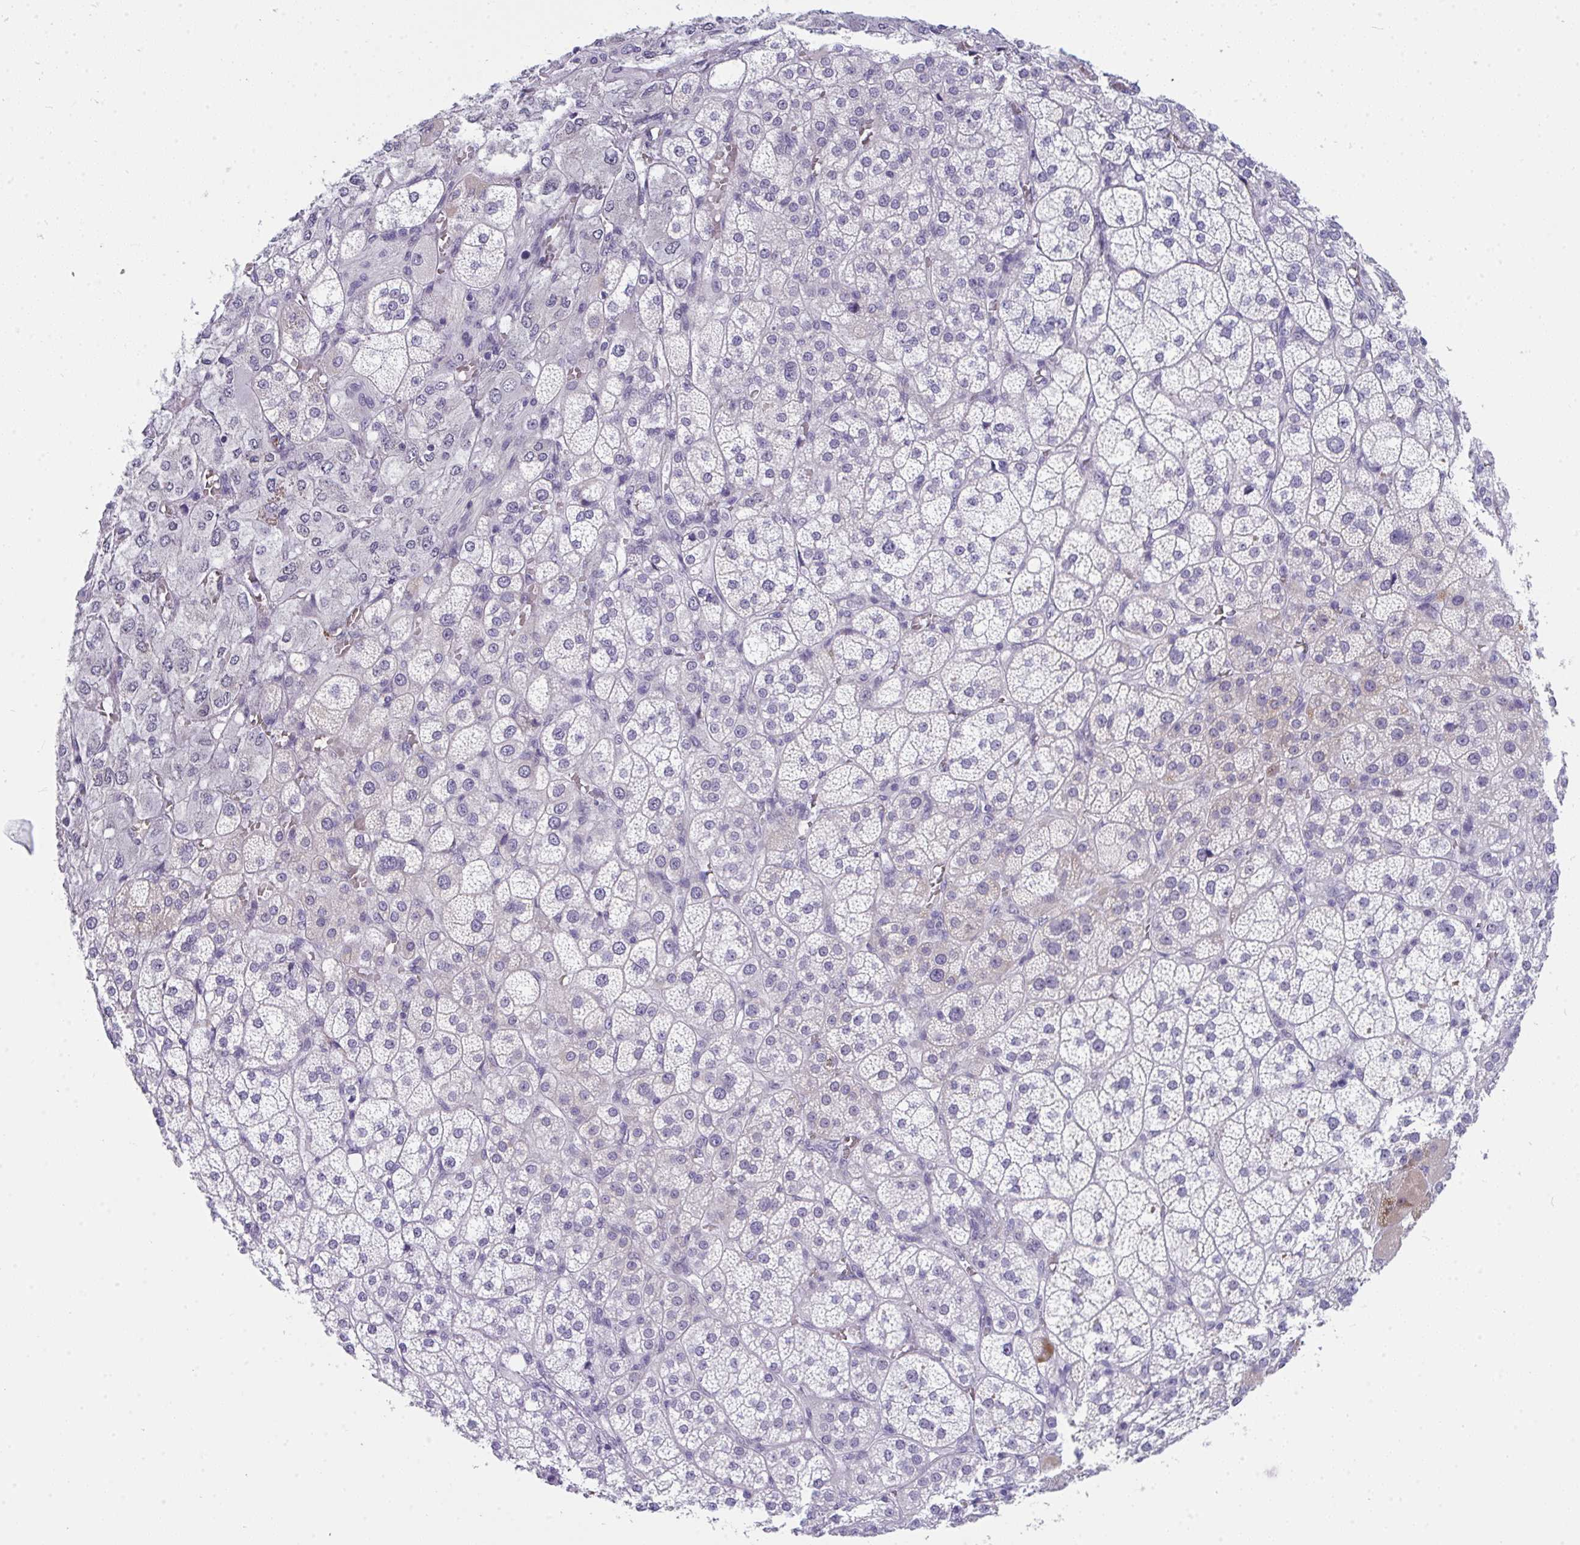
{"staining": {"intensity": "weak", "quantity": "<25%", "location": "cytoplasmic/membranous"}, "tissue": "adrenal gland", "cell_type": "Glandular cells", "image_type": "normal", "snomed": [{"axis": "morphology", "description": "Normal tissue, NOS"}, {"axis": "topography", "description": "Adrenal gland"}], "caption": "DAB immunohistochemical staining of normal human adrenal gland reveals no significant positivity in glandular cells. (Brightfield microscopy of DAB (3,3'-diaminobenzidine) IHC at high magnification).", "gene": "CDK13", "patient": {"sex": "female", "age": 60}}